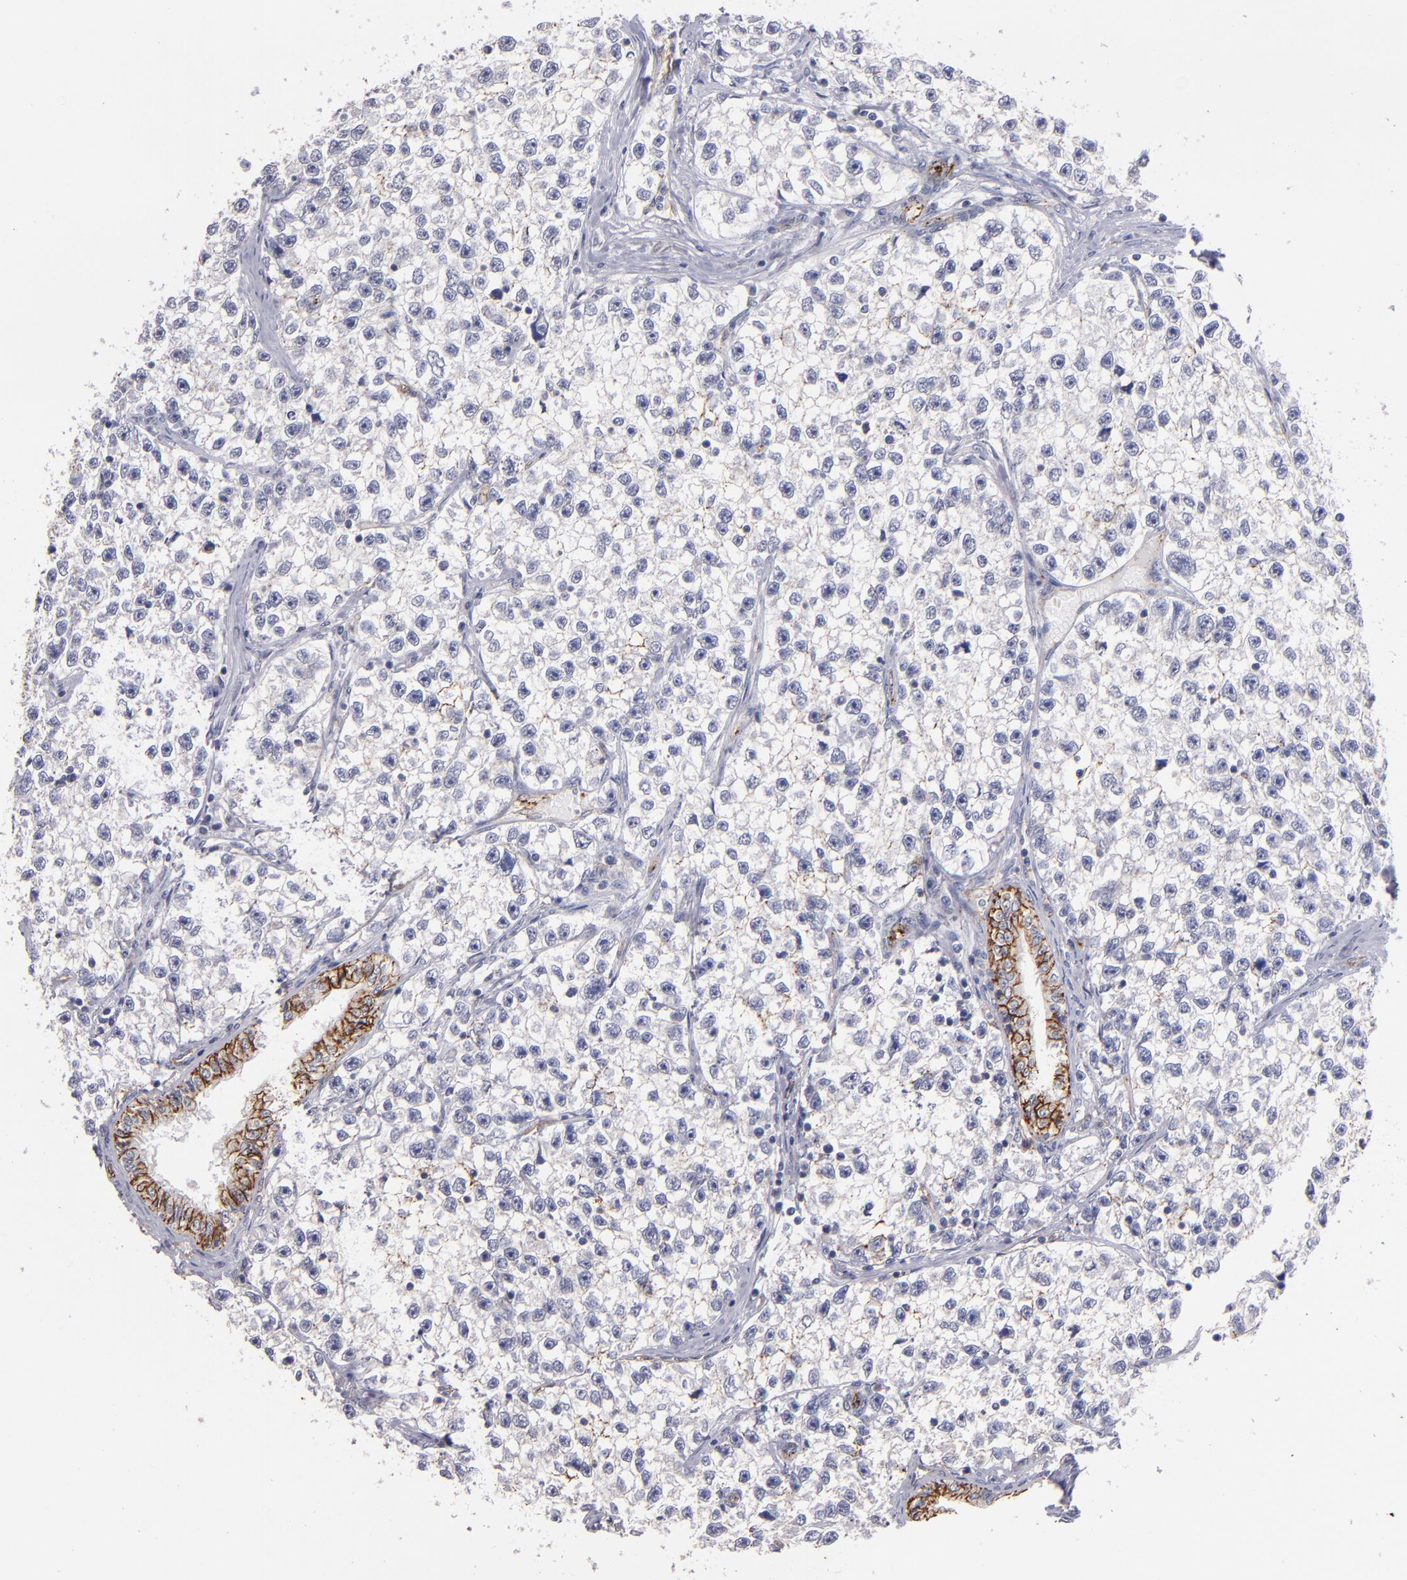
{"staining": {"intensity": "weak", "quantity": "<25%", "location": "cytoplasmic/membranous"}, "tissue": "testis cancer", "cell_type": "Tumor cells", "image_type": "cancer", "snomed": [{"axis": "morphology", "description": "Seminoma, NOS"}, {"axis": "morphology", "description": "Carcinoma, Embryonal, NOS"}, {"axis": "topography", "description": "Testis"}], "caption": "There is no significant staining in tumor cells of seminoma (testis).", "gene": "CLDN5", "patient": {"sex": "male", "age": 30}}